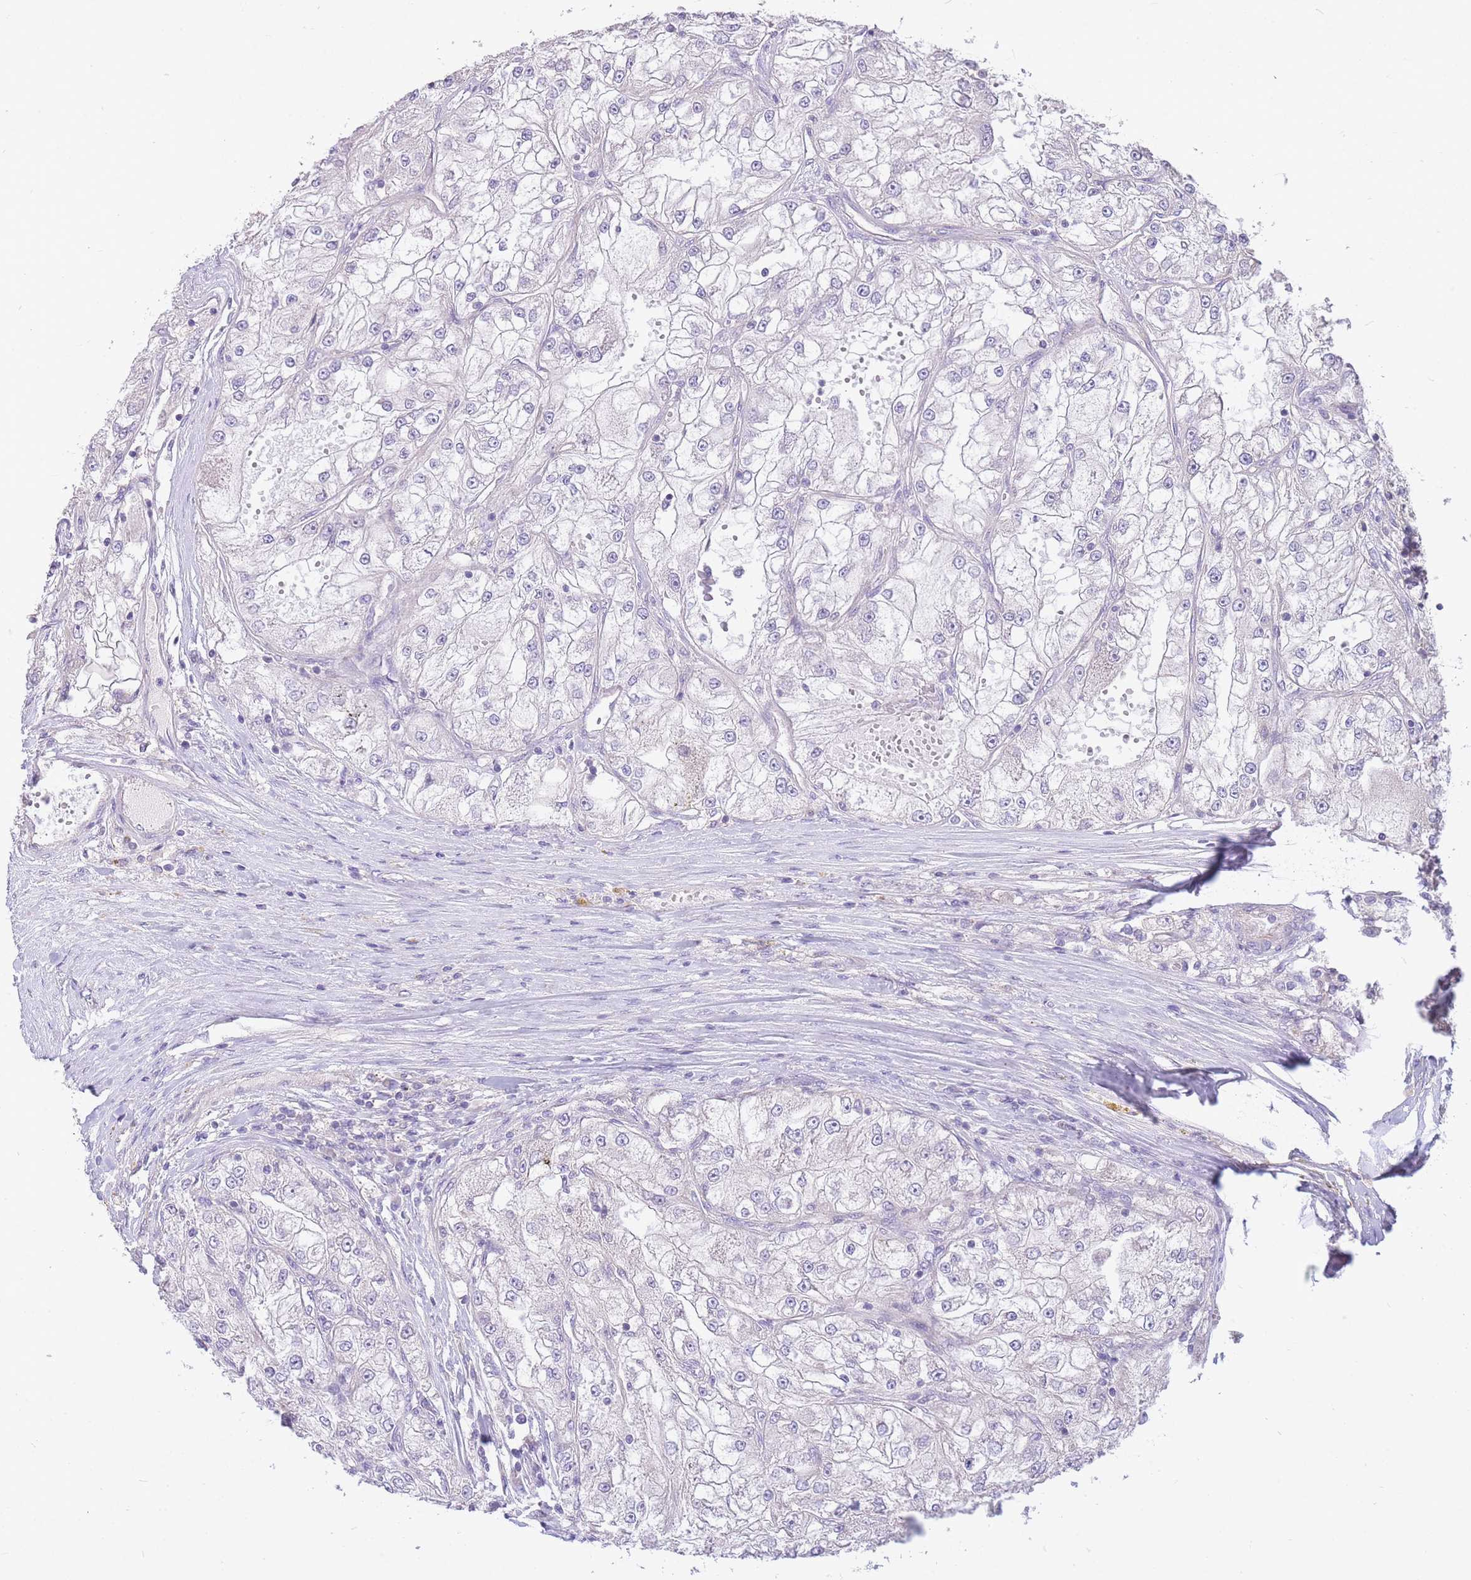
{"staining": {"intensity": "negative", "quantity": "none", "location": "none"}, "tissue": "renal cancer", "cell_type": "Tumor cells", "image_type": "cancer", "snomed": [{"axis": "morphology", "description": "Adenocarcinoma, NOS"}, {"axis": "topography", "description": "Kidney"}], "caption": "Immunohistochemistry photomicrograph of neoplastic tissue: human renal cancer stained with DAB displays no significant protein staining in tumor cells. The staining is performed using DAB (3,3'-diaminobenzidine) brown chromogen with nuclei counter-stained in using hematoxylin.", "gene": "OR5T1", "patient": {"sex": "female", "age": 72}}